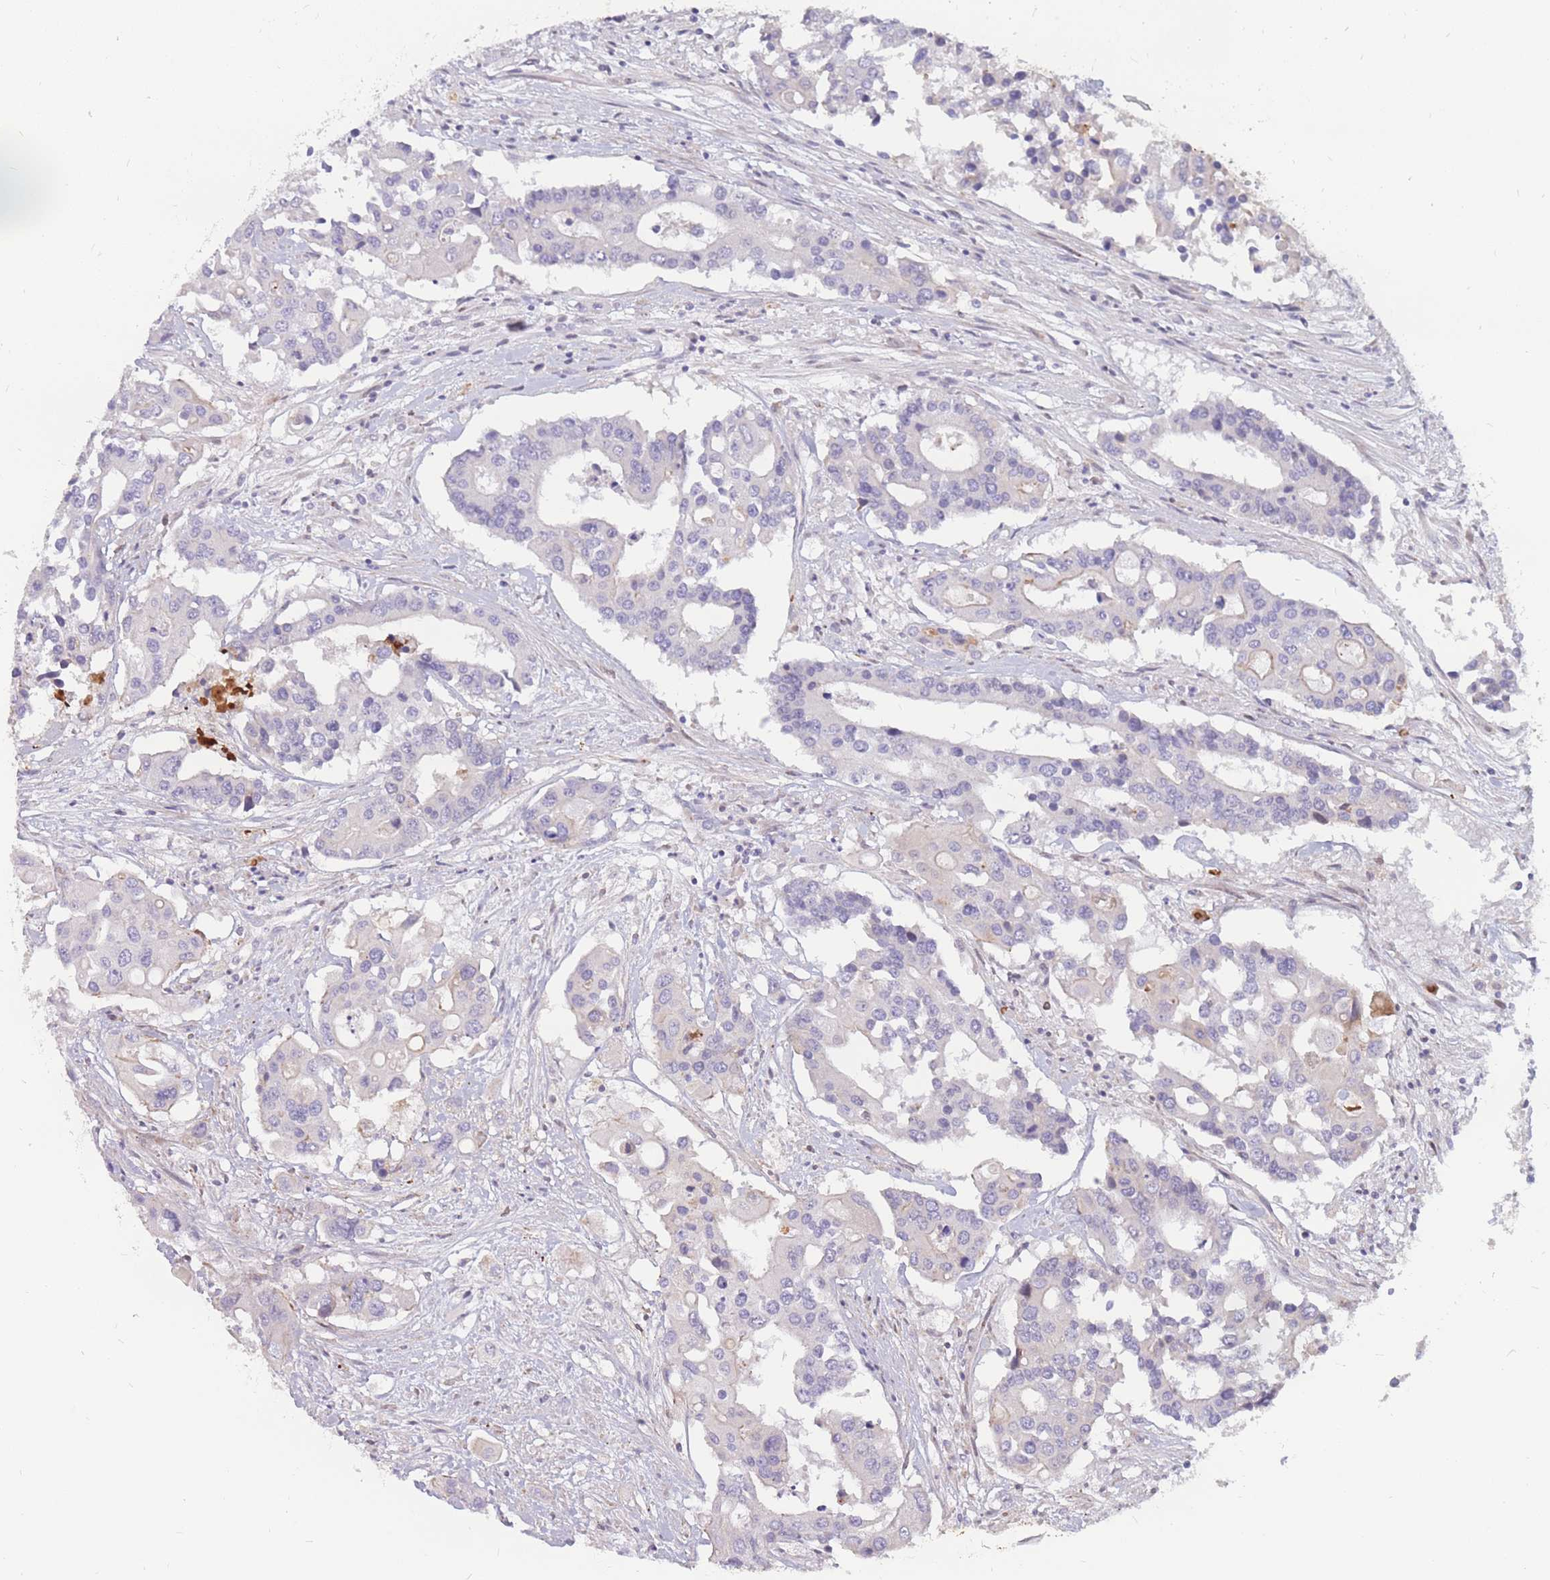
{"staining": {"intensity": "negative", "quantity": "none", "location": "none"}, "tissue": "colorectal cancer", "cell_type": "Tumor cells", "image_type": "cancer", "snomed": [{"axis": "morphology", "description": "Adenocarcinoma, NOS"}, {"axis": "topography", "description": "Colon"}], "caption": "High magnification brightfield microscopy of colorectal cancer stained with DAB (brown) and counterstained with hematoxylin (blue): tumor cells show no significant staining.", "gene": "PTGDR", "patient": {"sex": "male", "age": 77}}